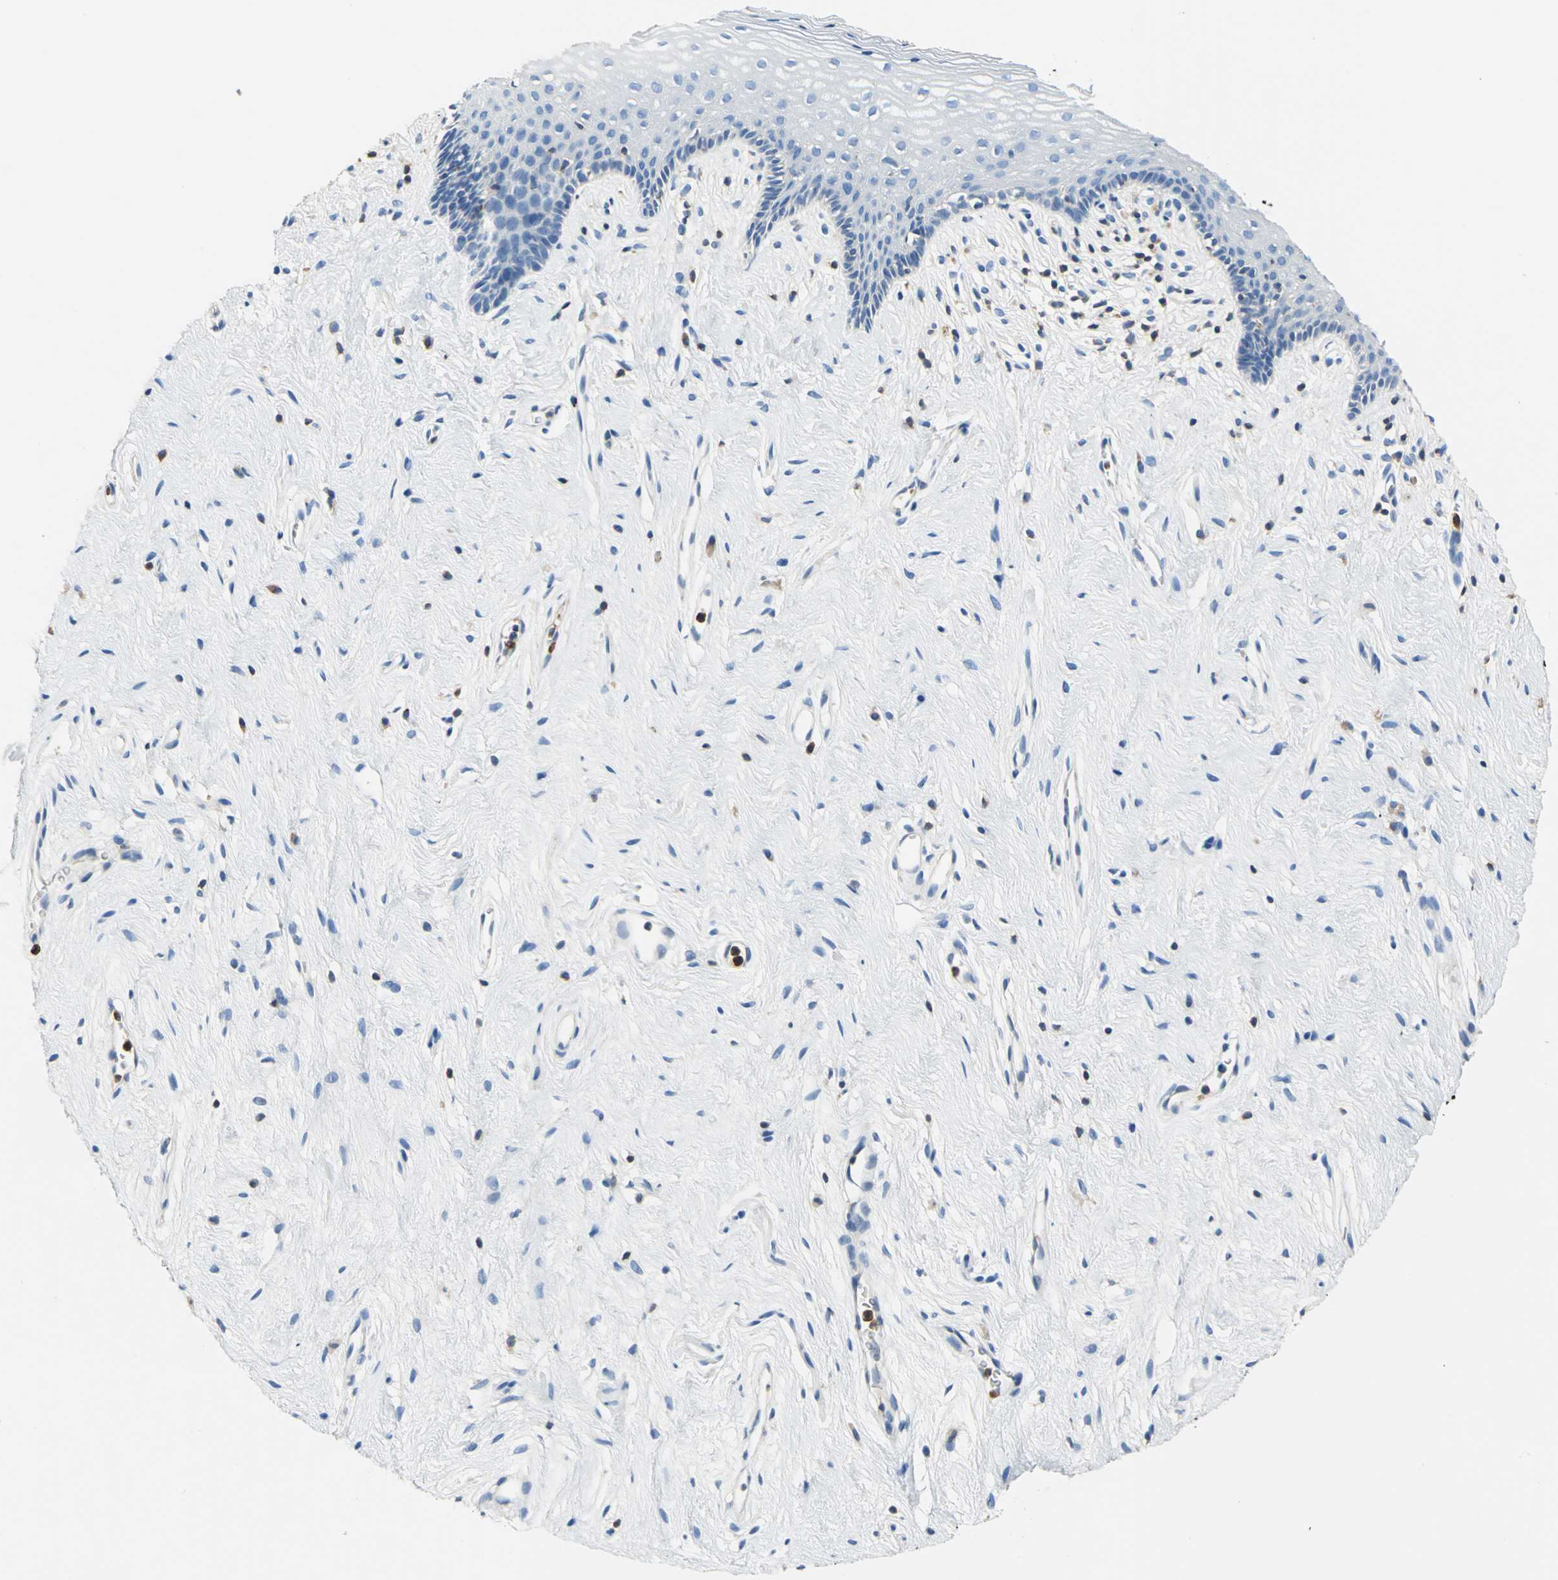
{"staining": {"intensity": "negative", "quantity": "none", "location": "none"}, "tissue": "vagina", "cell_type": "Squamous epithelial cells", "image_type": "normal", "snomed": [{"axis": "morphology", "description": "Normal tissue, NOS"}, {"axis": "topography", "description": "Vagina"}], "caption": "Squamous epithelial cells are negative for brown protein staining in benign vagina. Nuclei are stained in blue.", "gene": "SEPTIN11", "patient": {"sex": "female", "age": 44}}